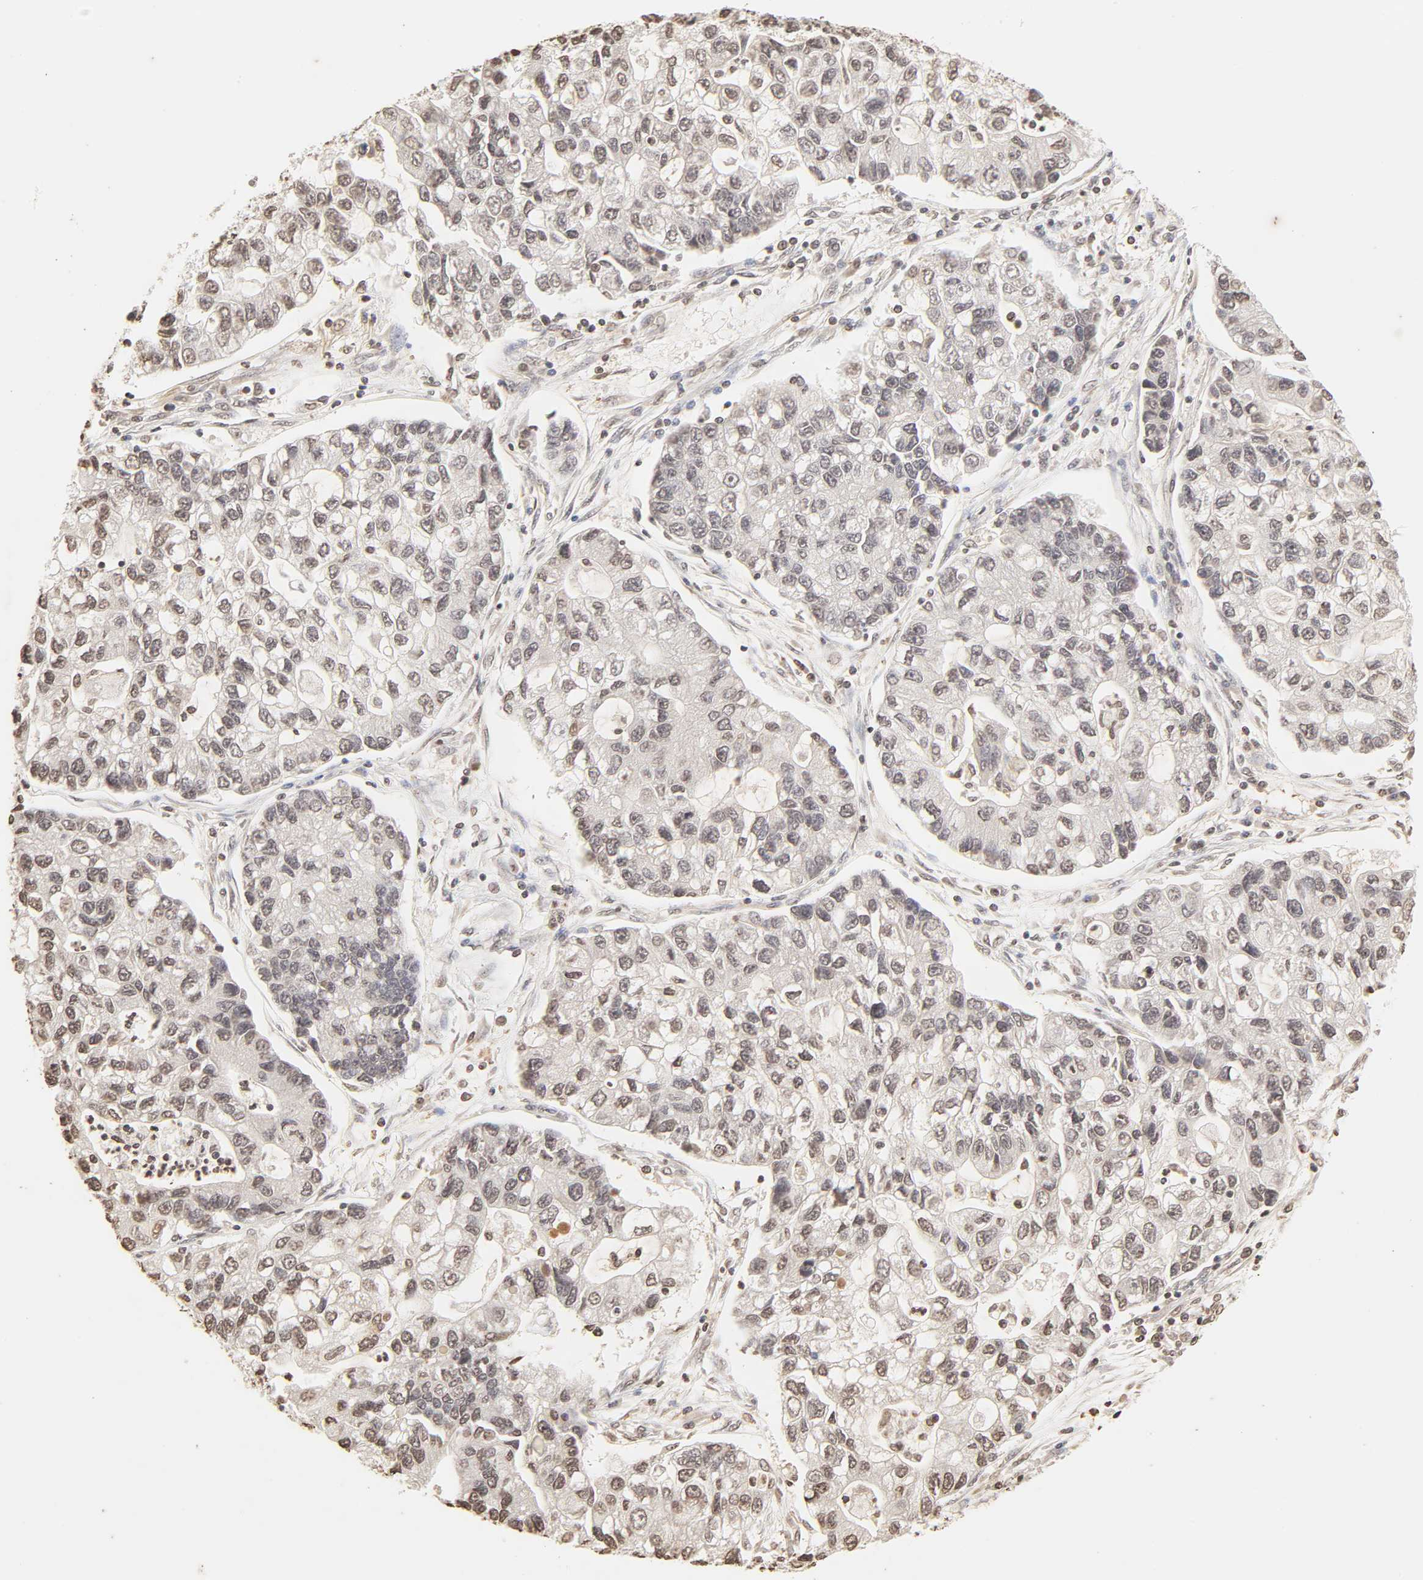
{"staining": {"intensity": "weak", "quantity": "25%-75%", "location": "nuclear"}, "tissue": "lung cancer", "cell_type": "Tumor cells", "image_type": "cancer", "snomed": [{"axis": "morphology", "description": "Adenocarcinoma, NOS"}, {"axis": "topography", "description": "Lung"}], "caption": "High-power microscopy captured an immunohistochemistry (IHC) micrograph of lung cancer, revealing weak nuclear expression in about 25%-75% of tumor cells. The protein of interest is stained brown, and the nuclei are stained in blue (DAB (3,3'-diaminobenzidine) IHC with brightfield microscopy, high magnification).", "gene": "TBL1X", "patient": {"sex": "female", "age": 51}}